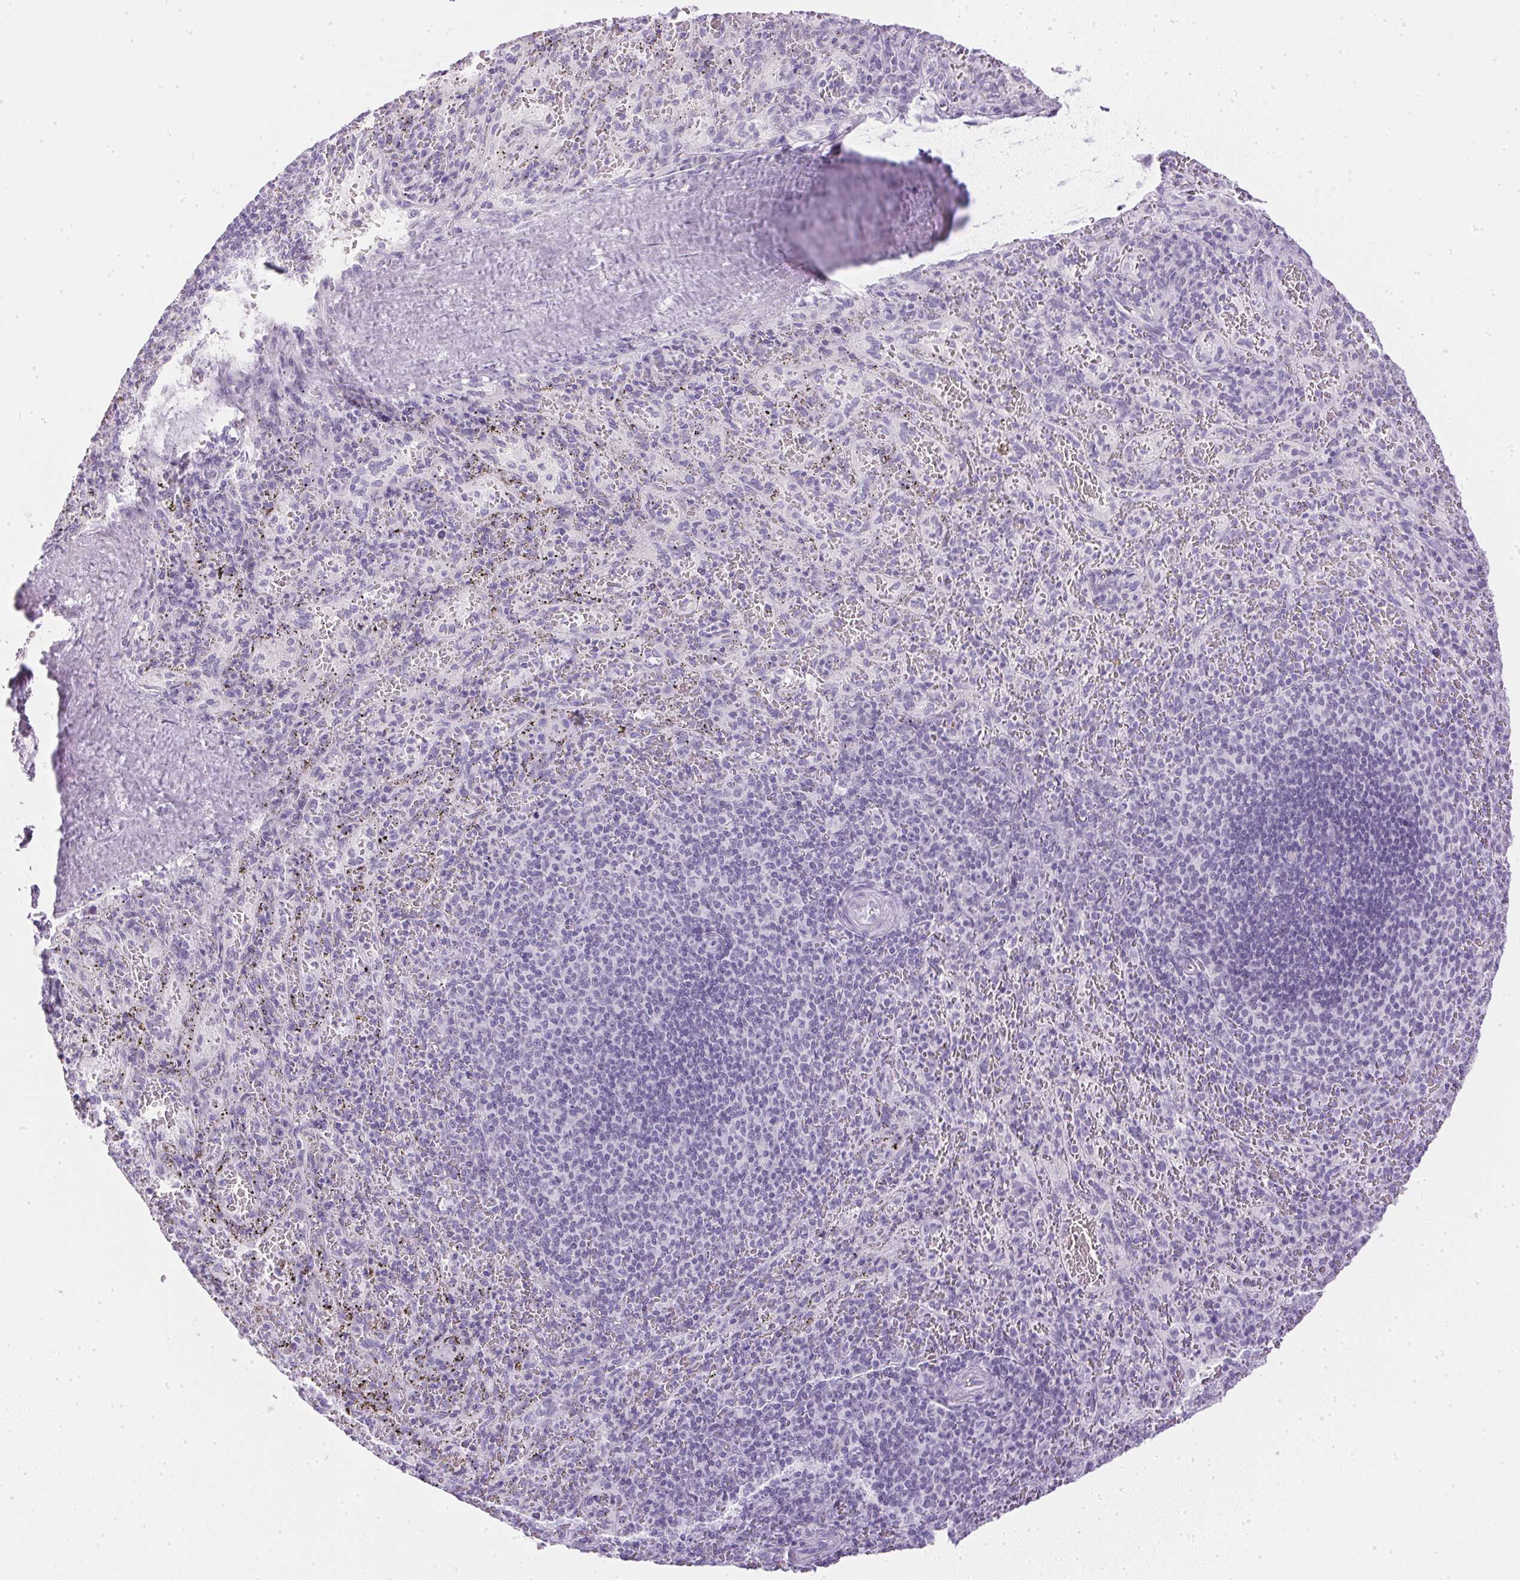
{"staining": {"intensity": "negative", "quantity": "none", "location": "none"}, "tissue": "spleen", "cell_type": "Cells in red pulp", "image_type": "normal", "snomed": [{"axis": "morphology", "description": "Normal tissue, NOS"}, {"axis": "topography", "description": "Spleen"}], "caption": "This is an IHC micrograph of benign human spleen. There is no positivity in cells in red pulp.", "gene": "CPB1", "patient": {"sex": "male", "age": 57}}